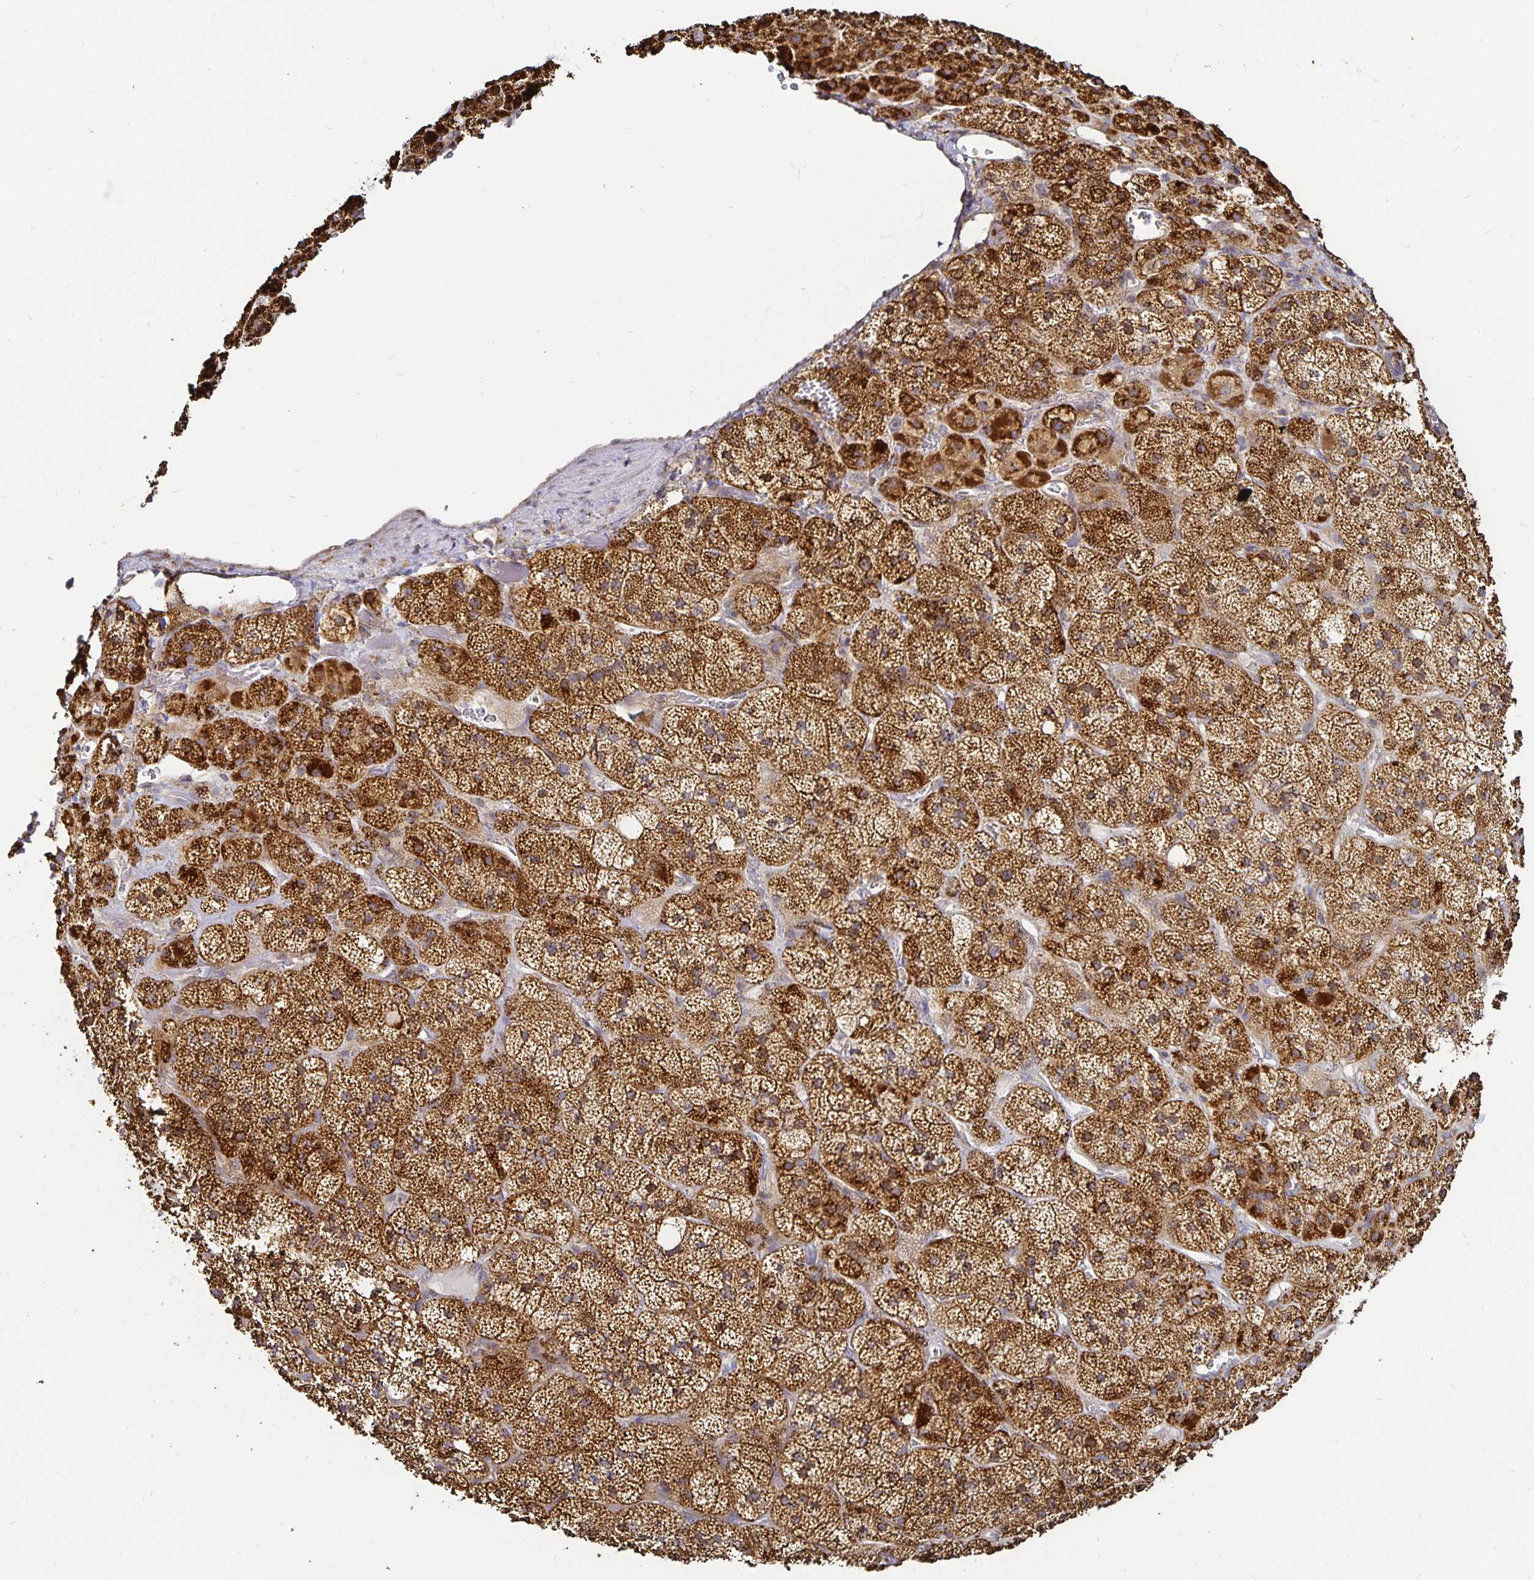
{"staining": {"intensity": "strong", "quantity": ">75%", "location": "cytoplasmic/membranous"}, "tissue": "adrenal gland", "cell_type": "Glandular cells", "image_type": "normal", "snomed": [{"axis": "morphology", "description": "Normal tissue, NOS"}, {"axis": "topography", "description": "Adrenal gland"}], "caption": "High-power microscopy captured an IHC micrograph of normal adrenal gland, revealing strong cytoplasmic/membranous expression in about >75% of glandular cells.", "gene": "CYP27A1", "patient": {"sex": "male", "age": 57}}